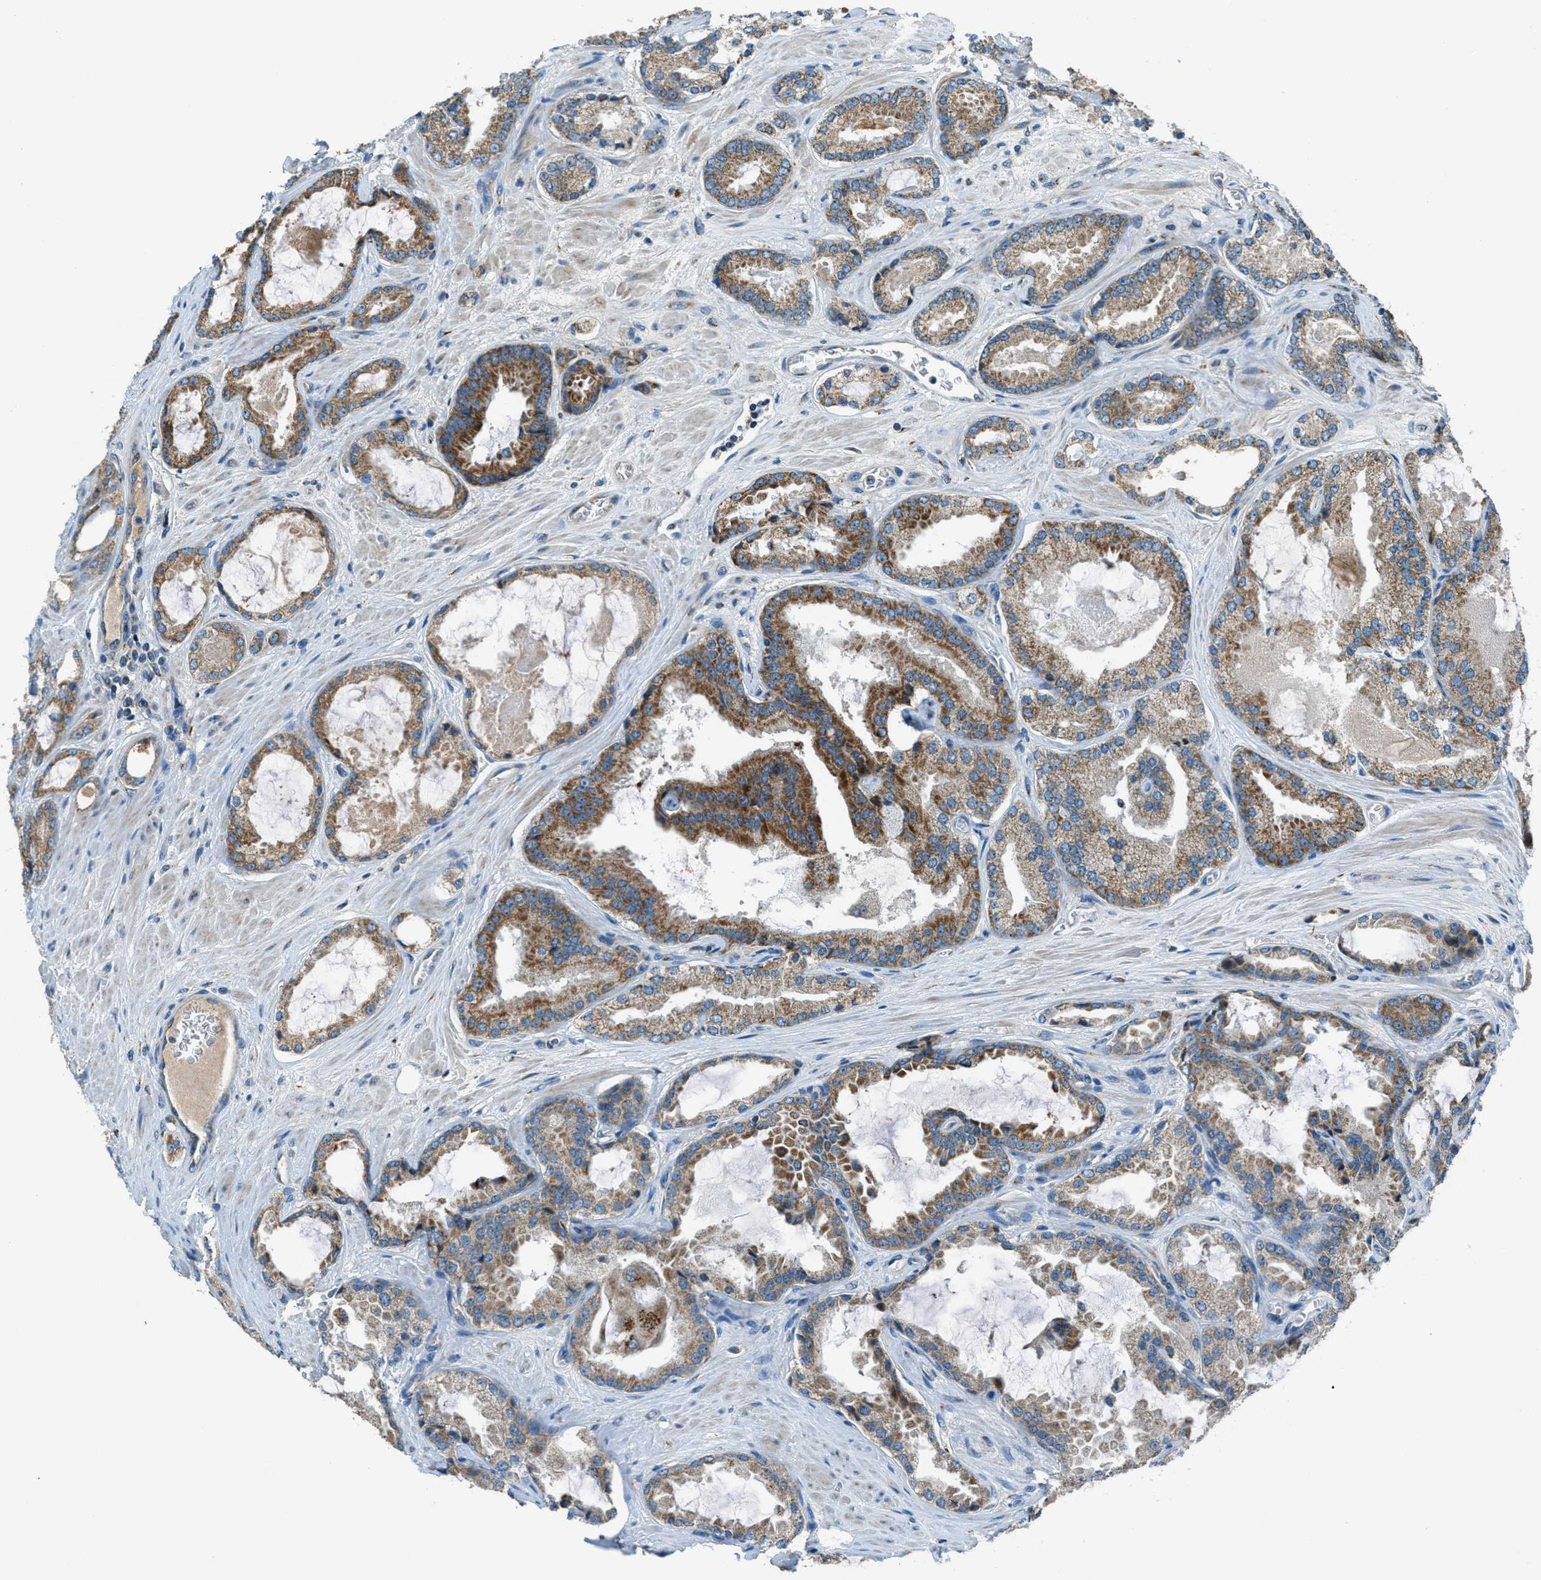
{"staining": {"intensity": "moderate", "quantity": ">75%", "location": "cytoplasmic/membranous"}, "tissue": "prostate cancer", "cell_type": "Tumor cells", "image_type": "cancer", "snomed": [{"axis": "morphology", "description": "Adenocarcinoma, High grade"}, {"axis": "topography", "description": "Prostate"}], "caption": "High-grade adenocarcinoma (prostate) stained for a protein (brown) demonstrates moderate cytoplasmic/membranous positive staining in approximately >75% of tumor cells.", "gene": "BCKDK", "patient": {"sex": "male", "age": 65}}